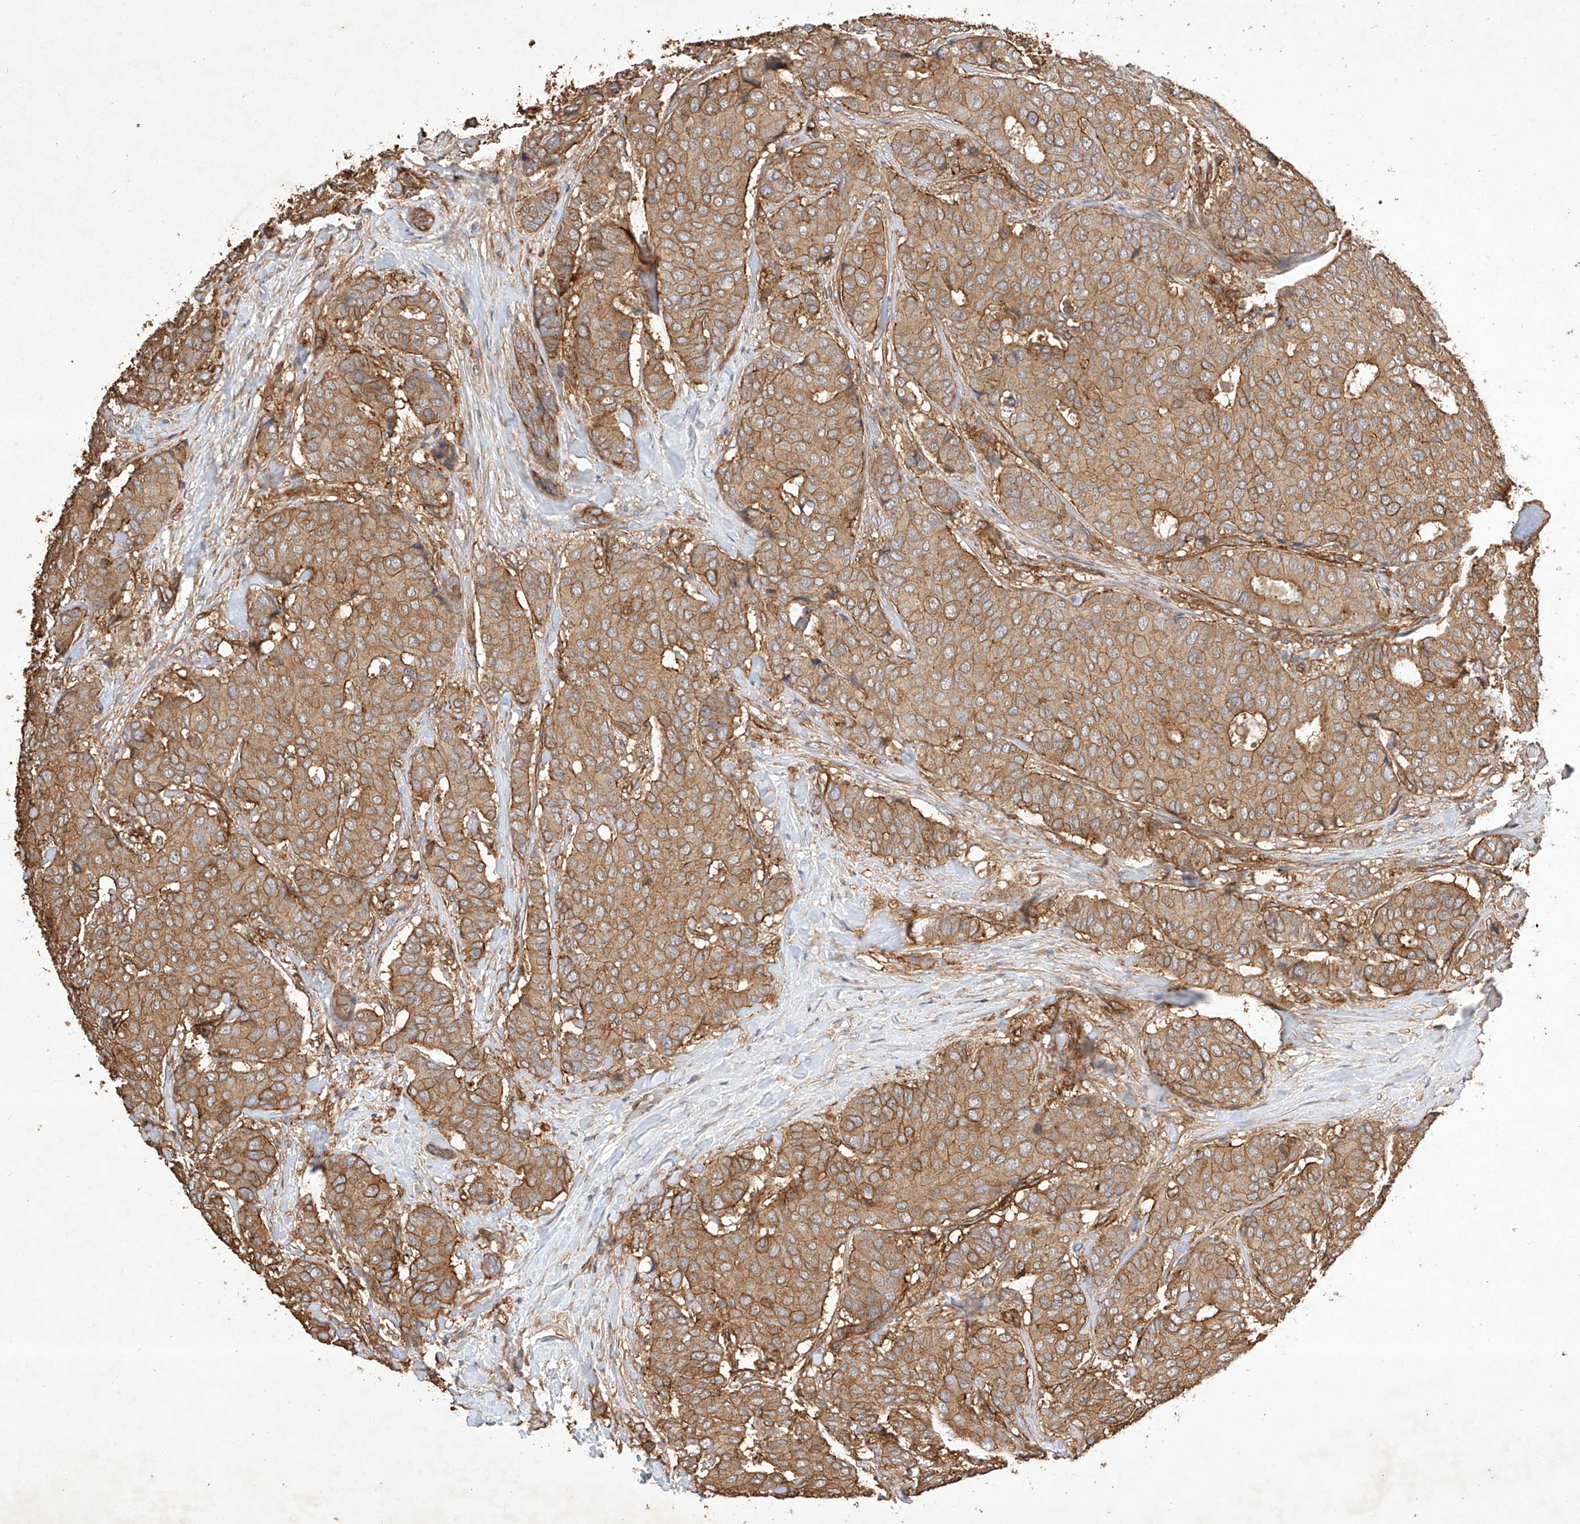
{"staining": {"intensity": "moderate", "quantity": ">75%", "location": "cytoplasmic/membranous"}, "tissue": "breast cancer", "cell_type": "Tumor cells", "image_type": "cancer", "snomed": [{"axis": "morphology", "description": "Duct carcinoma"}, {"axis": "topography", "description": "Breast"}], "caption": "Intraductal carcinoma (breast) was stained to show a protein in brown. There is medium levels of moderate cytoplasmic/membranous expression in approximately >75% of tumor cells.", "gene": "GHDC", "patient": {"sex": "female", "age": 75}}